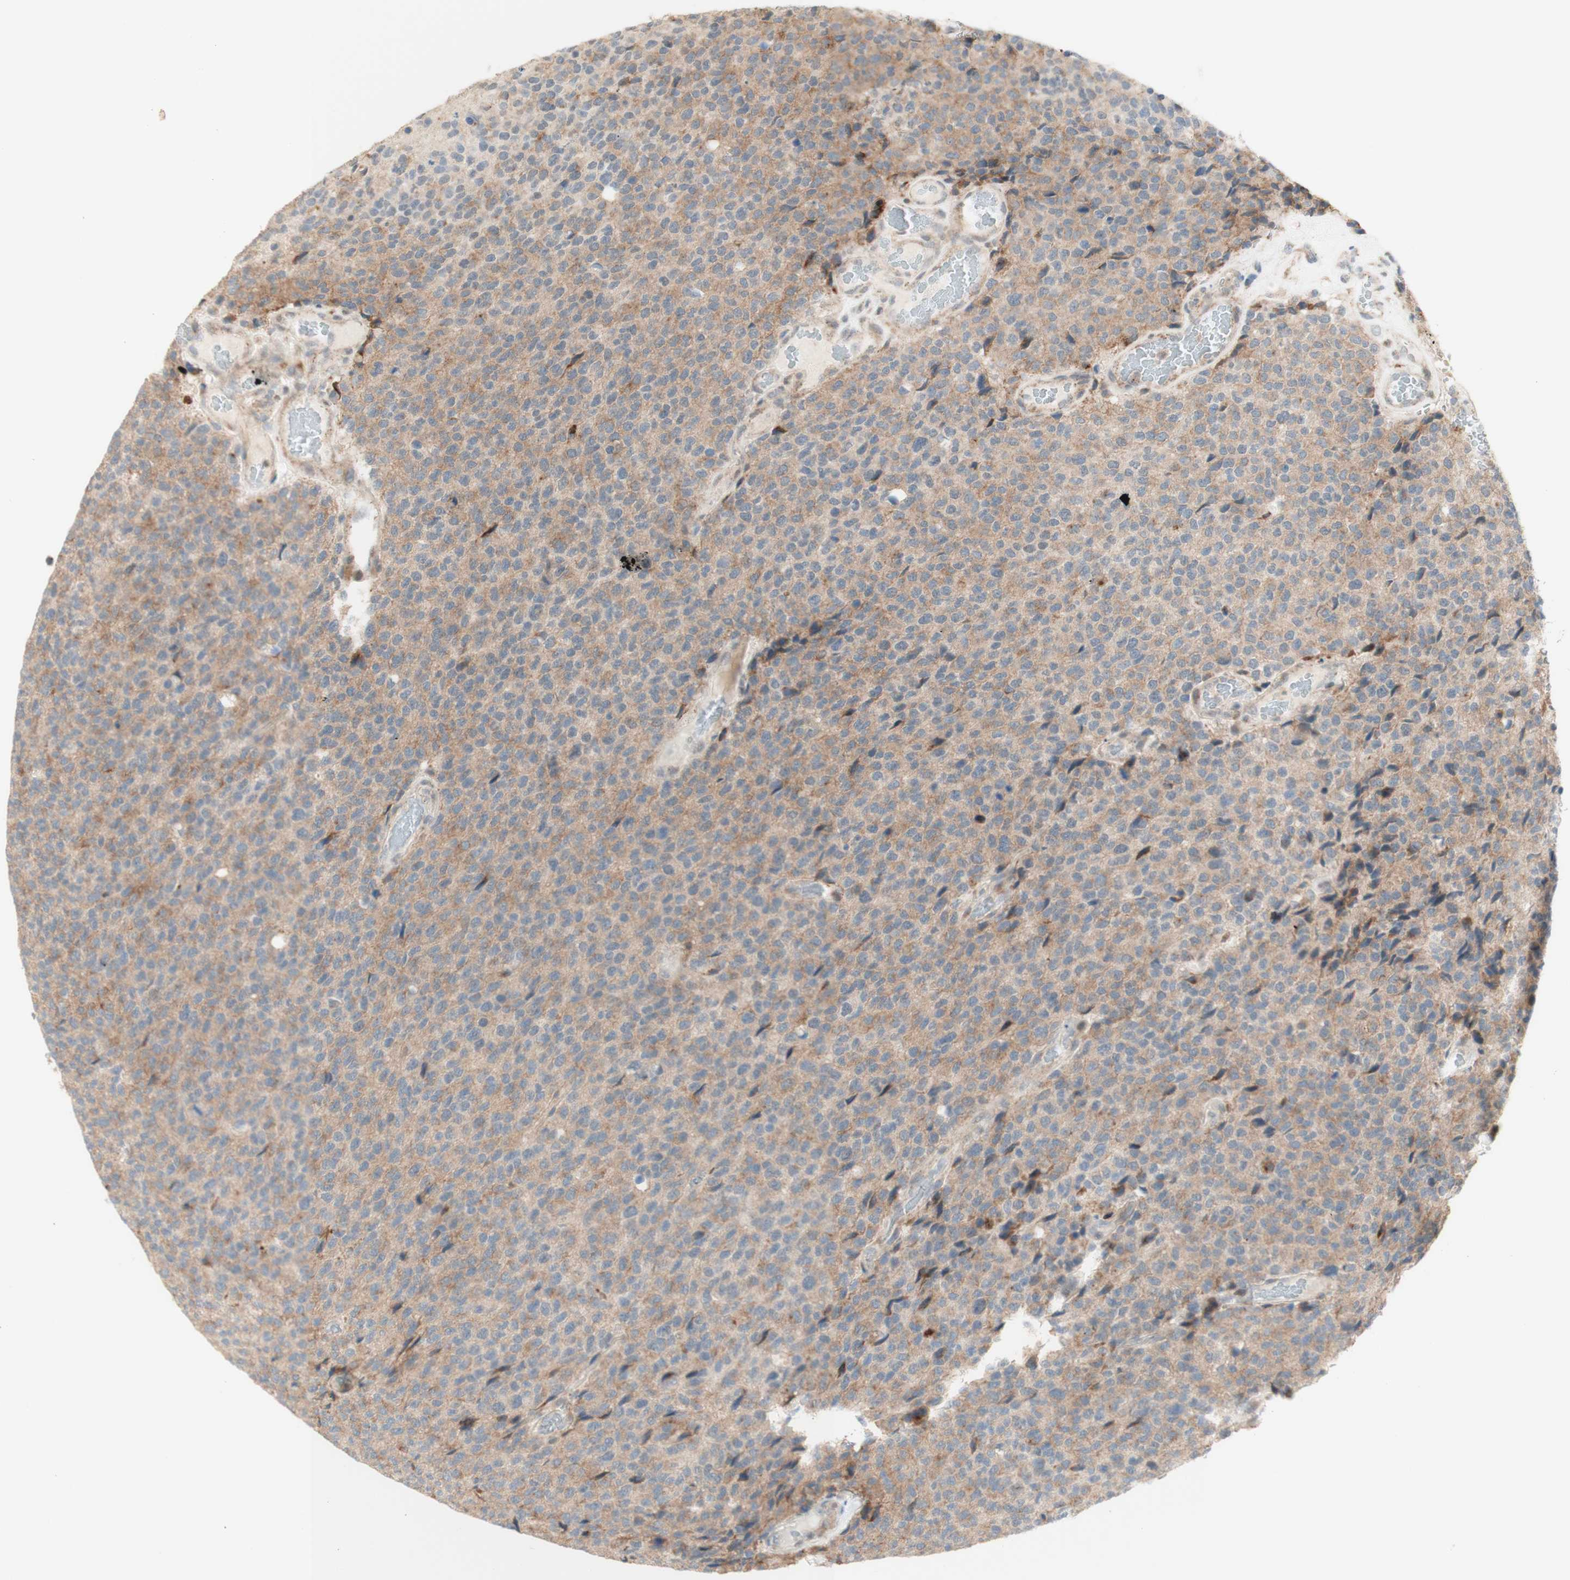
{"staining": {"intensity": "moderate", "quantity": ">75%", "location": "cytoplasmic/membranous"}, "tissue": "glioma", "cell_type": "Tumor cells", "image_type": "cancer", "snomed": [{"axis": "morphology", "description": "Glioma, malignant, High grade"}, {"axis": "topography", "description": "pancreas cauda"}], "caption": "Malignant glioma (high-grade) stained for a protein (brown) shows moderate cytoplasmic/membranous positive staining in approximately >75% of tumor cells.", "gene": "GAPT", "patient": {"sex": "male", "age": 60}}